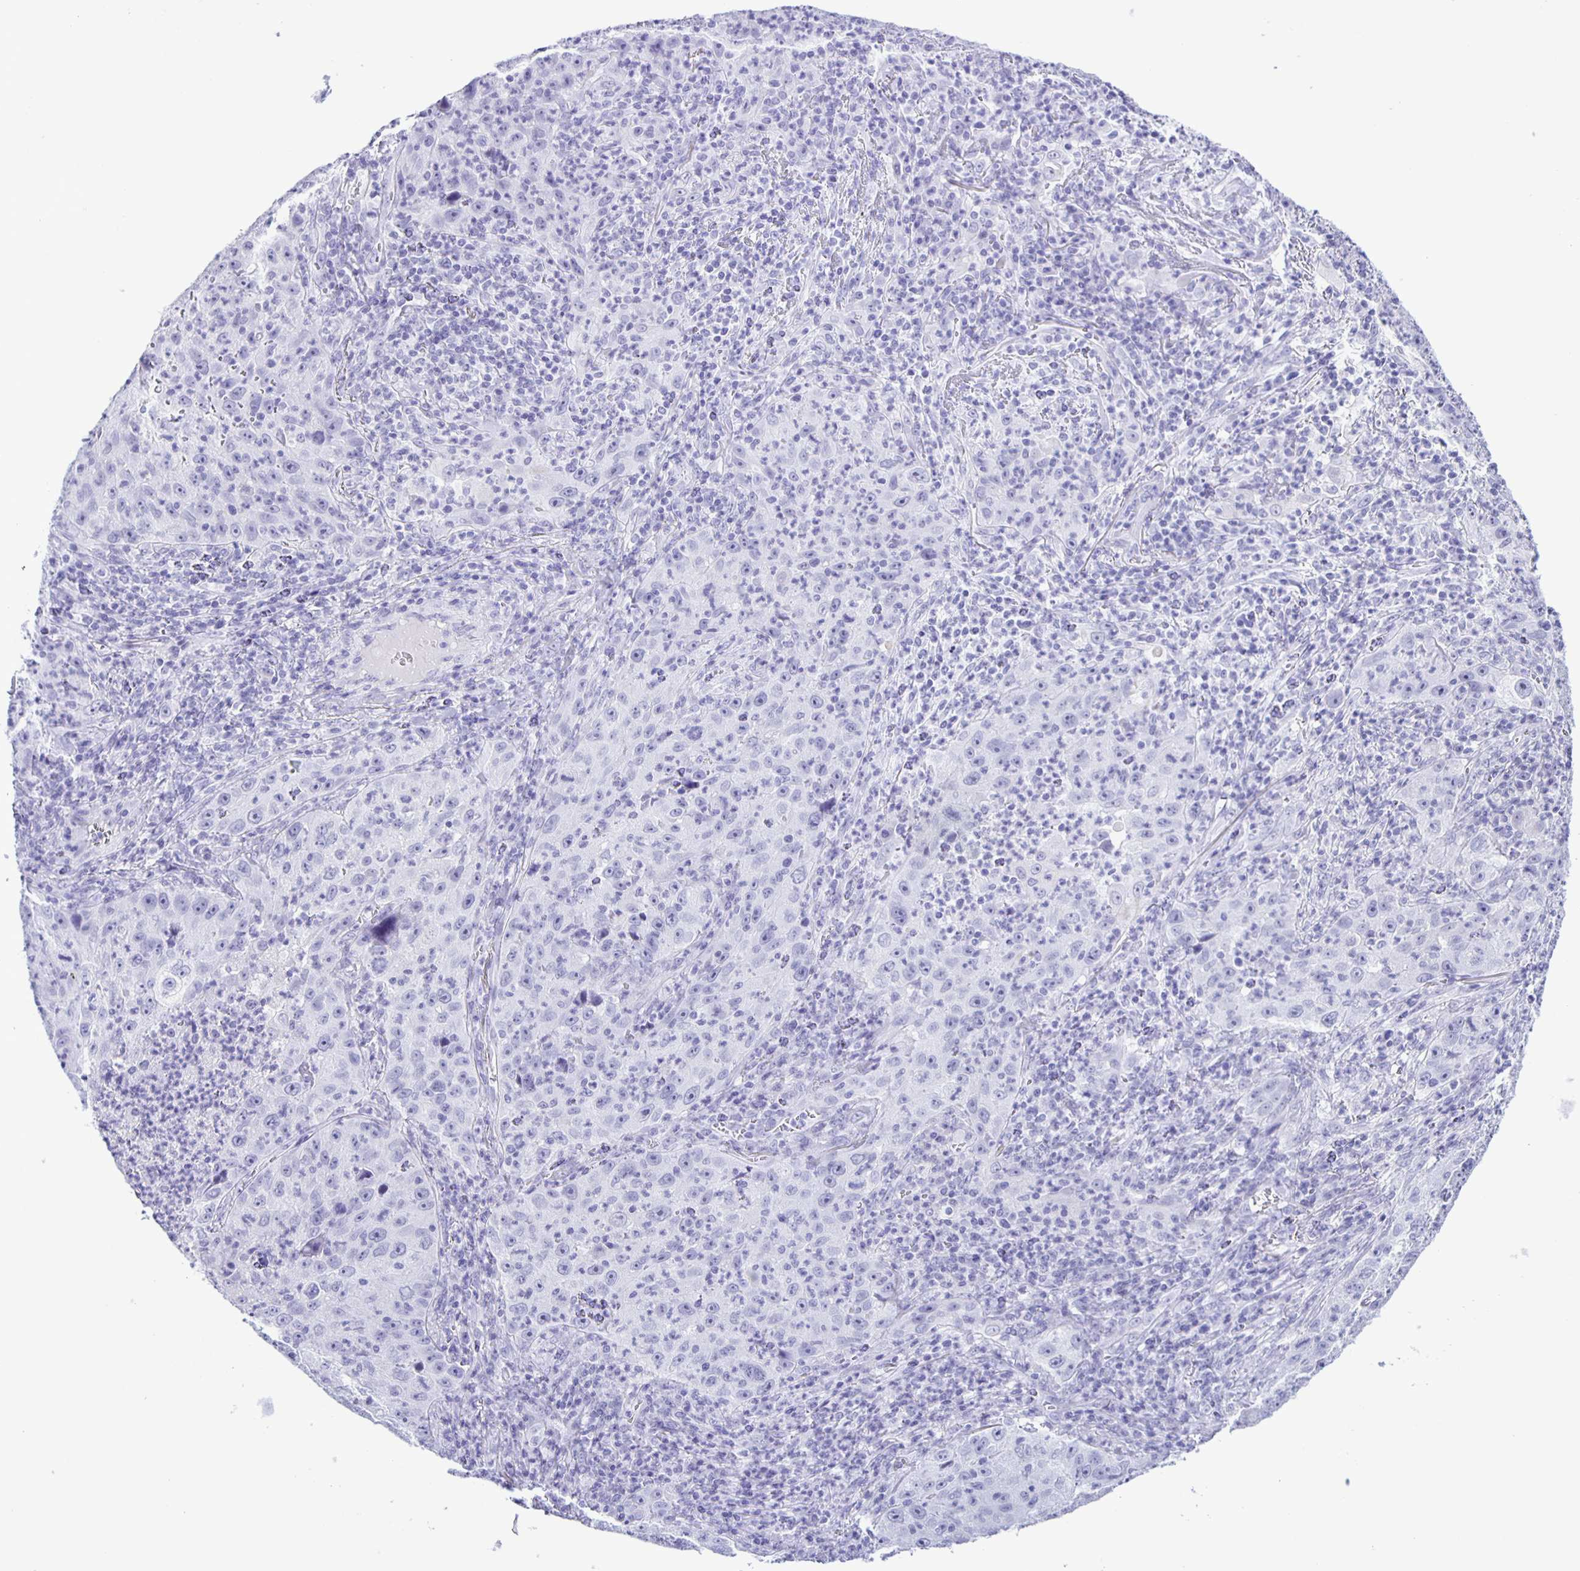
{"staining": {"intensity": "negative", "quantity": "none", "location": "none"}, "tissue": "lung cancer", "cell_type": "Tumor cells", "image_type": "cancer", "snomed": [{"axis": "morphology", "description": "Squamous cell carcinoma, NOS"}, {"axis": "topography", "description": "Lung"}], "caption": "Tumor cells are negative for protein expression in human lung cancer (squamous cell carcinoma).", "gene": "EZHIP", "patient": {"sex": "male", "age": 71}}